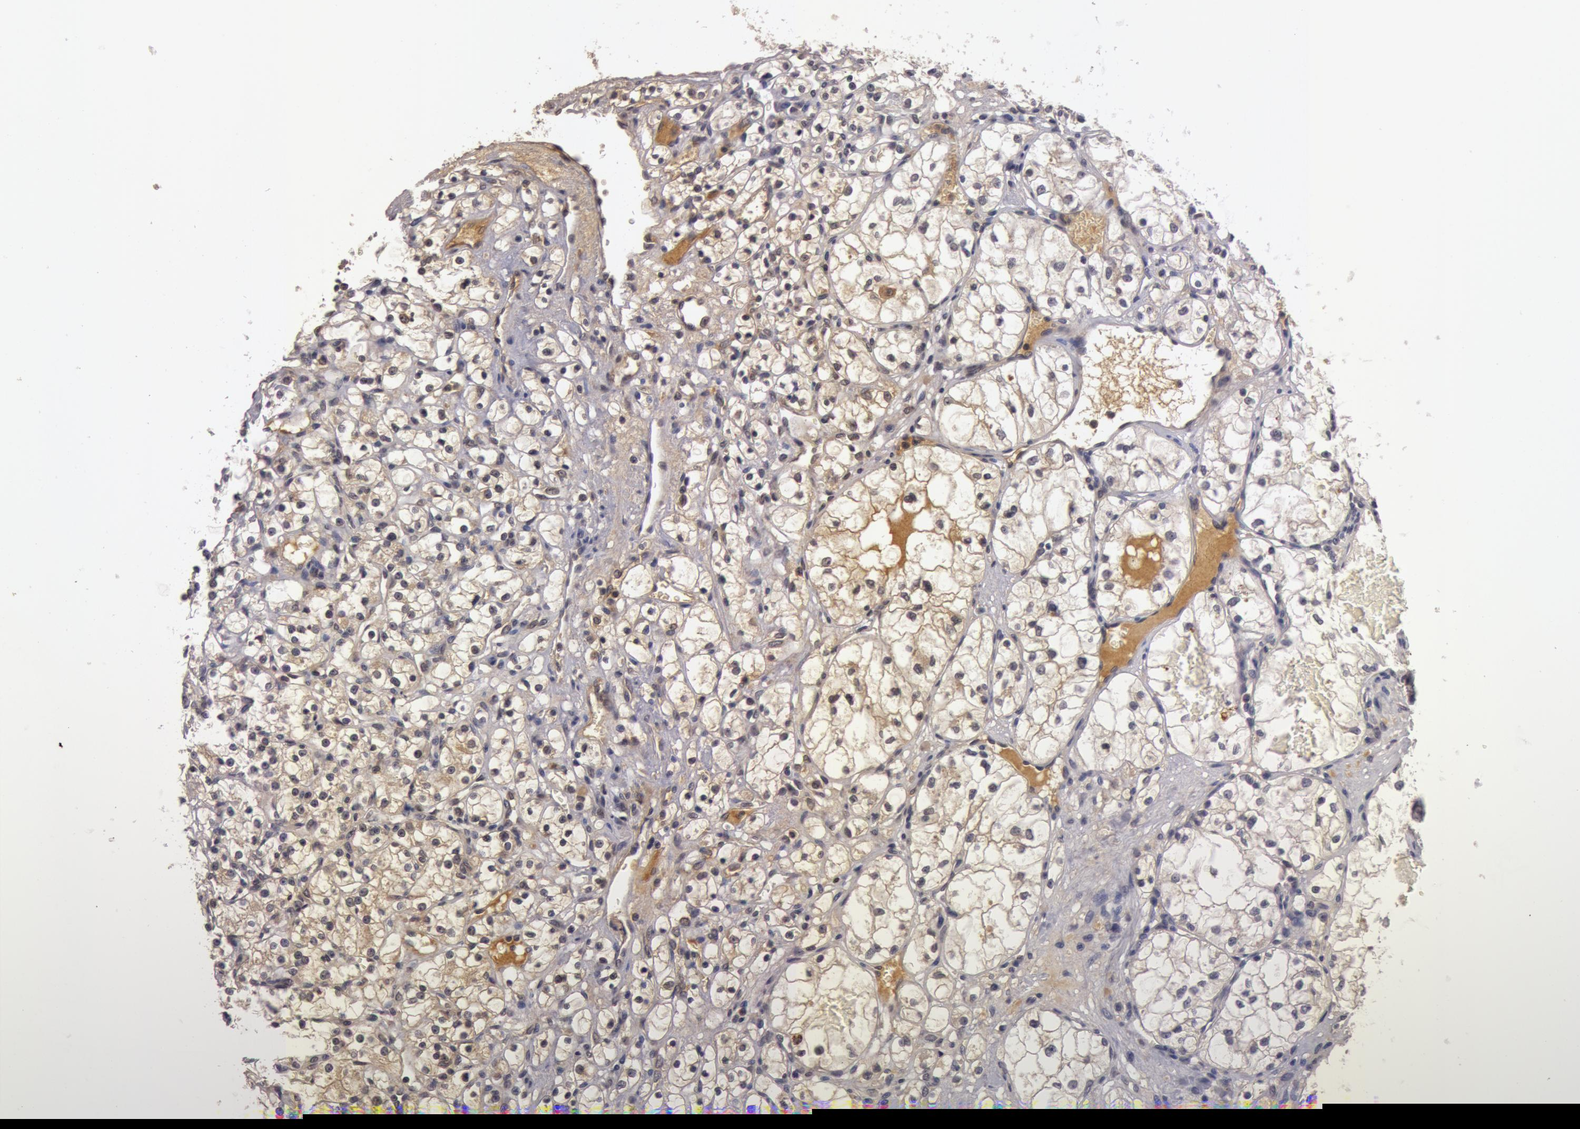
{"staining": {"intensity": "weak", "quantity": "25%-75%", "location": "cytoplasmic/membranous,nuclear"}, "tissue": "renal cancer", "cell_type": "Tumor cells", "image_type": "cancer", "snomed": [{"axis": "morphology", "description": "Adenocarcinoma, NOS"}, {"axis": "topography", "description": "Kidney"}], "caption": "Renal cancer stained for a protein exhibits weak cytoplasmic/membranous and nuclear positivity in tumor cells.", "gene": "BCHE", "patient": {"sex": "male", "age": 61}}